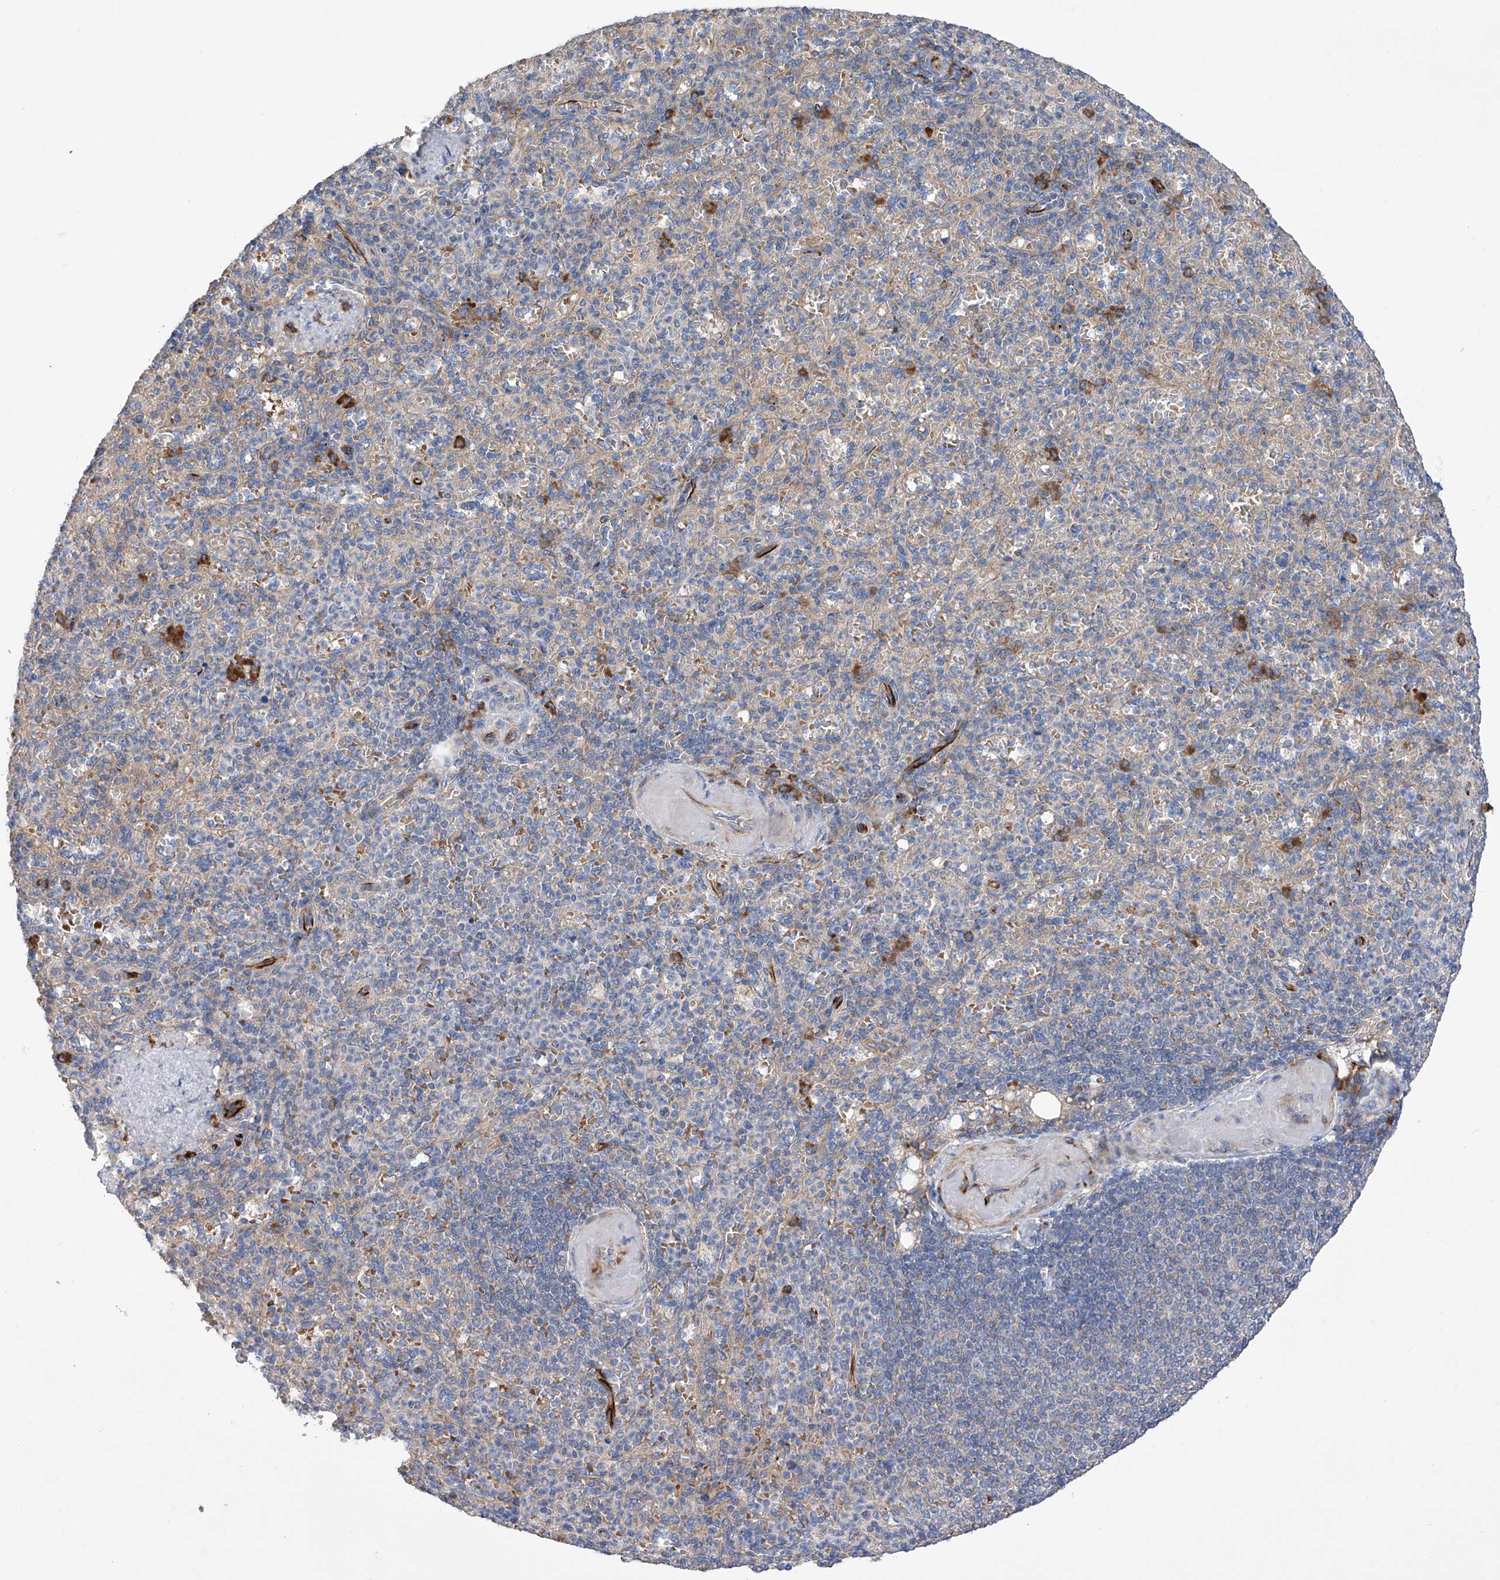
{"staining": {"intensity": "negative", "quantity": "none", "location": "none"}, "tissue": "spleen", "cell_type": "Cells in red pulp", "image_type": "normal", "snomed": [{"axis": "morphology", "description": "Normal tissue, NOS"}, {"axis": "topography", "description": "Spleen"}], "caption": "A histopathology image of spleen stained for a protein demonstrates no brown staining in cells in red pulp.", "gene": "NFATC4", "patient": {"sex": "female", "age": 74}}